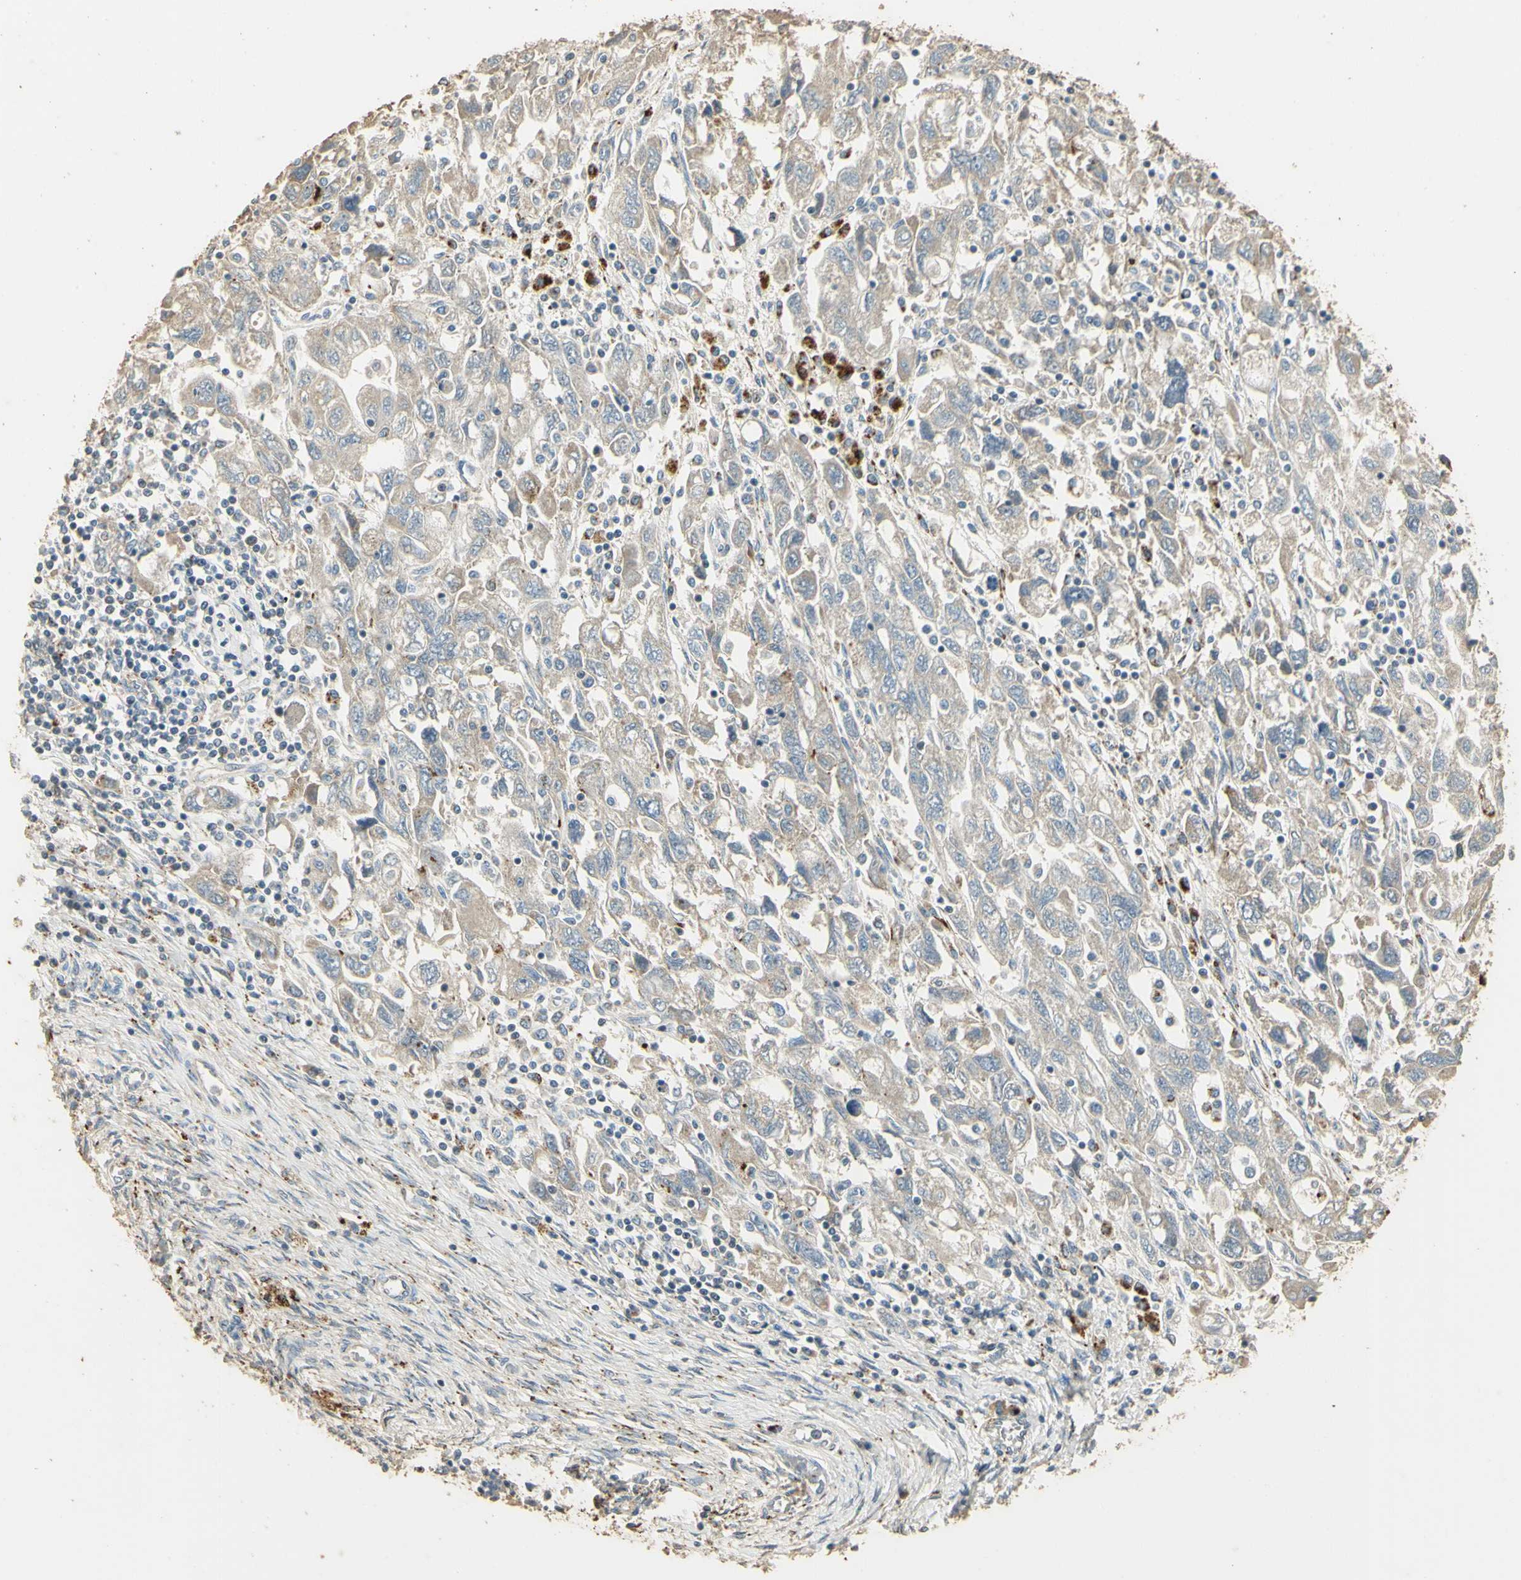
{"staining": {"intensity": "negative", "quantity": "none", "location": "none"}, "tissue": "ovarian cancer", "cell_type": "Tumor cells", "image_type": "cancer", "snomed": [{"axis": "morphology", "description": "Carcinoma, NOS"}, {"axis": "morphology", "description": "Cystadenocarcinoma, serous, NOS"}, {"axis": "topography", "description": "Ovary"}], "caption": "Tumor cells are negative for protein expression in human serous cystadenocarcinoma (ovarian). (DAB immunohistochemistry (IHC) visualized using brightfield microscopy, high magnification).", "gene": "ARHGEF17", "patient": {"sex": "female", "age": 69}}